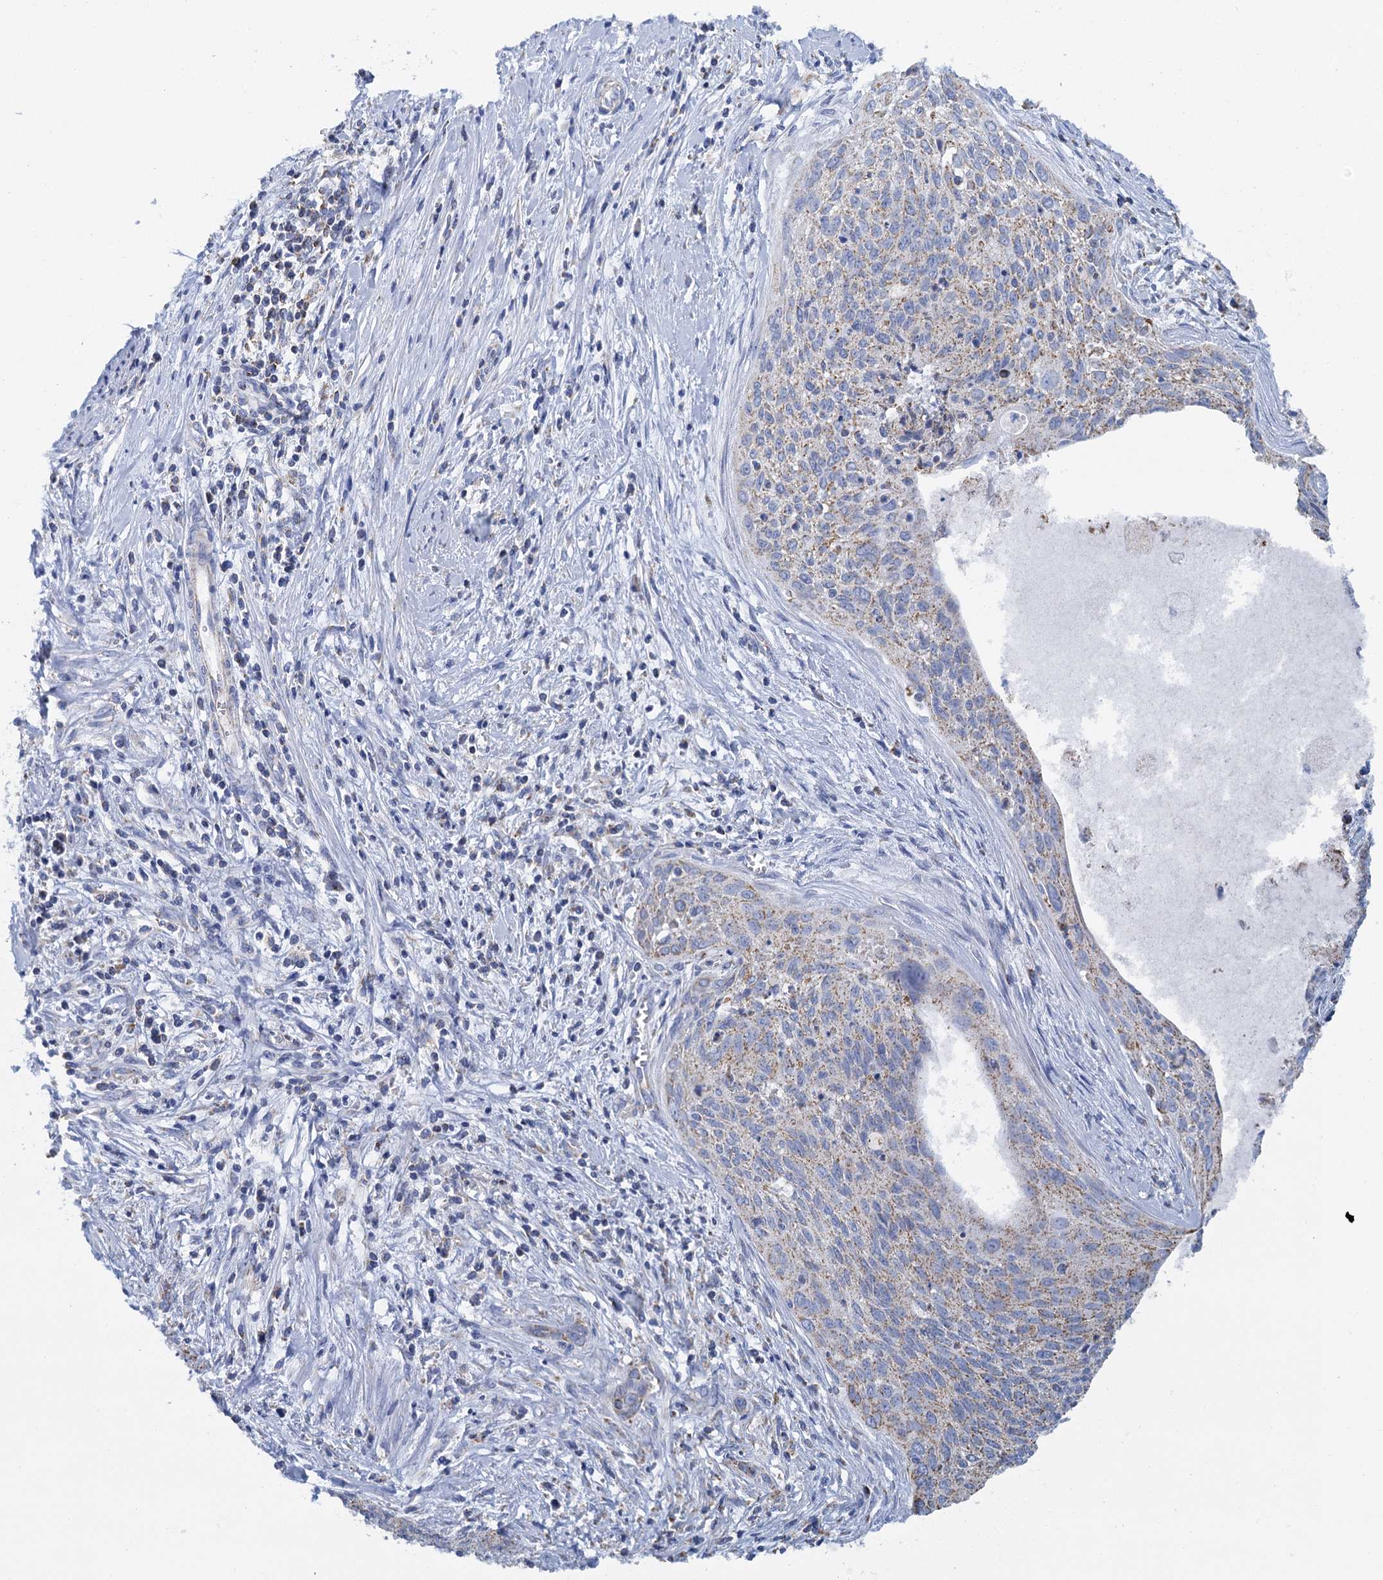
{"staining": {"intensity": "weak", "quantity": ">75%", "location": "cytoplasmic/membranous"}, "tissue": "cervical cancer", "cell_type": "Tumor cells", "image_type": "cancer", "snomed": [{"axis": "morphology", "description": "Squamous cell carcinoma, NOS"}, {"axis": "topography", "description": "Cervix"}], "caption": "The immunohistochemical stain labels weak cytoplasmic/membranous staining in tumor cells of squamous cell carcinoma (cervical) tissue. (DAB (3,3'-diaminobenzidine) IHC, brown staining for protein, blue staining for nuclei).", "gene": "CCP110", "patient": {"sex": "female", "age": 55}}